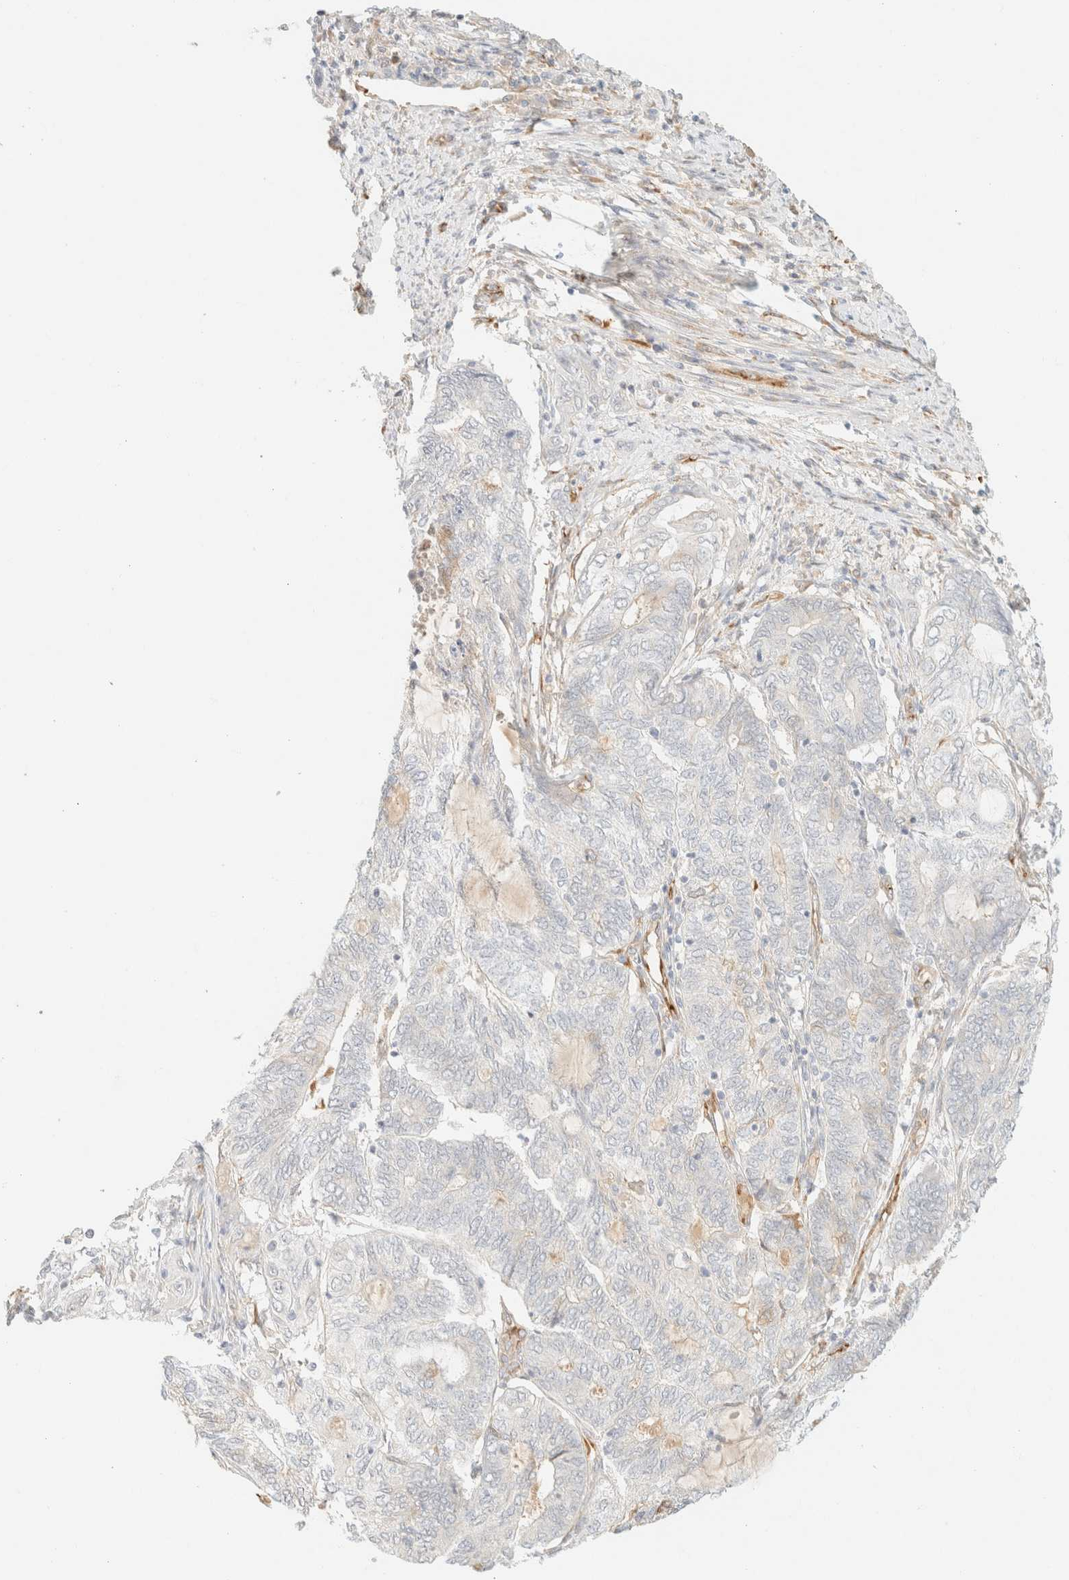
{"staining": {"intensity": "negative", "quantity": "none", "location": "none"}, "tissue": "endometrial cancer", "cell_type": "Tumor cells", "image_type": "cancer", "snomed": [{"axis": "morphology", "description": "Adenocarcinoma, NOS"}, {"axis": "topography", "description": "Uterus"}, {"axis": "topography", "description": "Endometrium"}], "caption": "Immunohistochemical staining of human endometrial adenocarcinoma exhibits no significant expression in tumor cells.", "gene": "SPARCL1", "patient": {"sex": "female", "age": 70}}